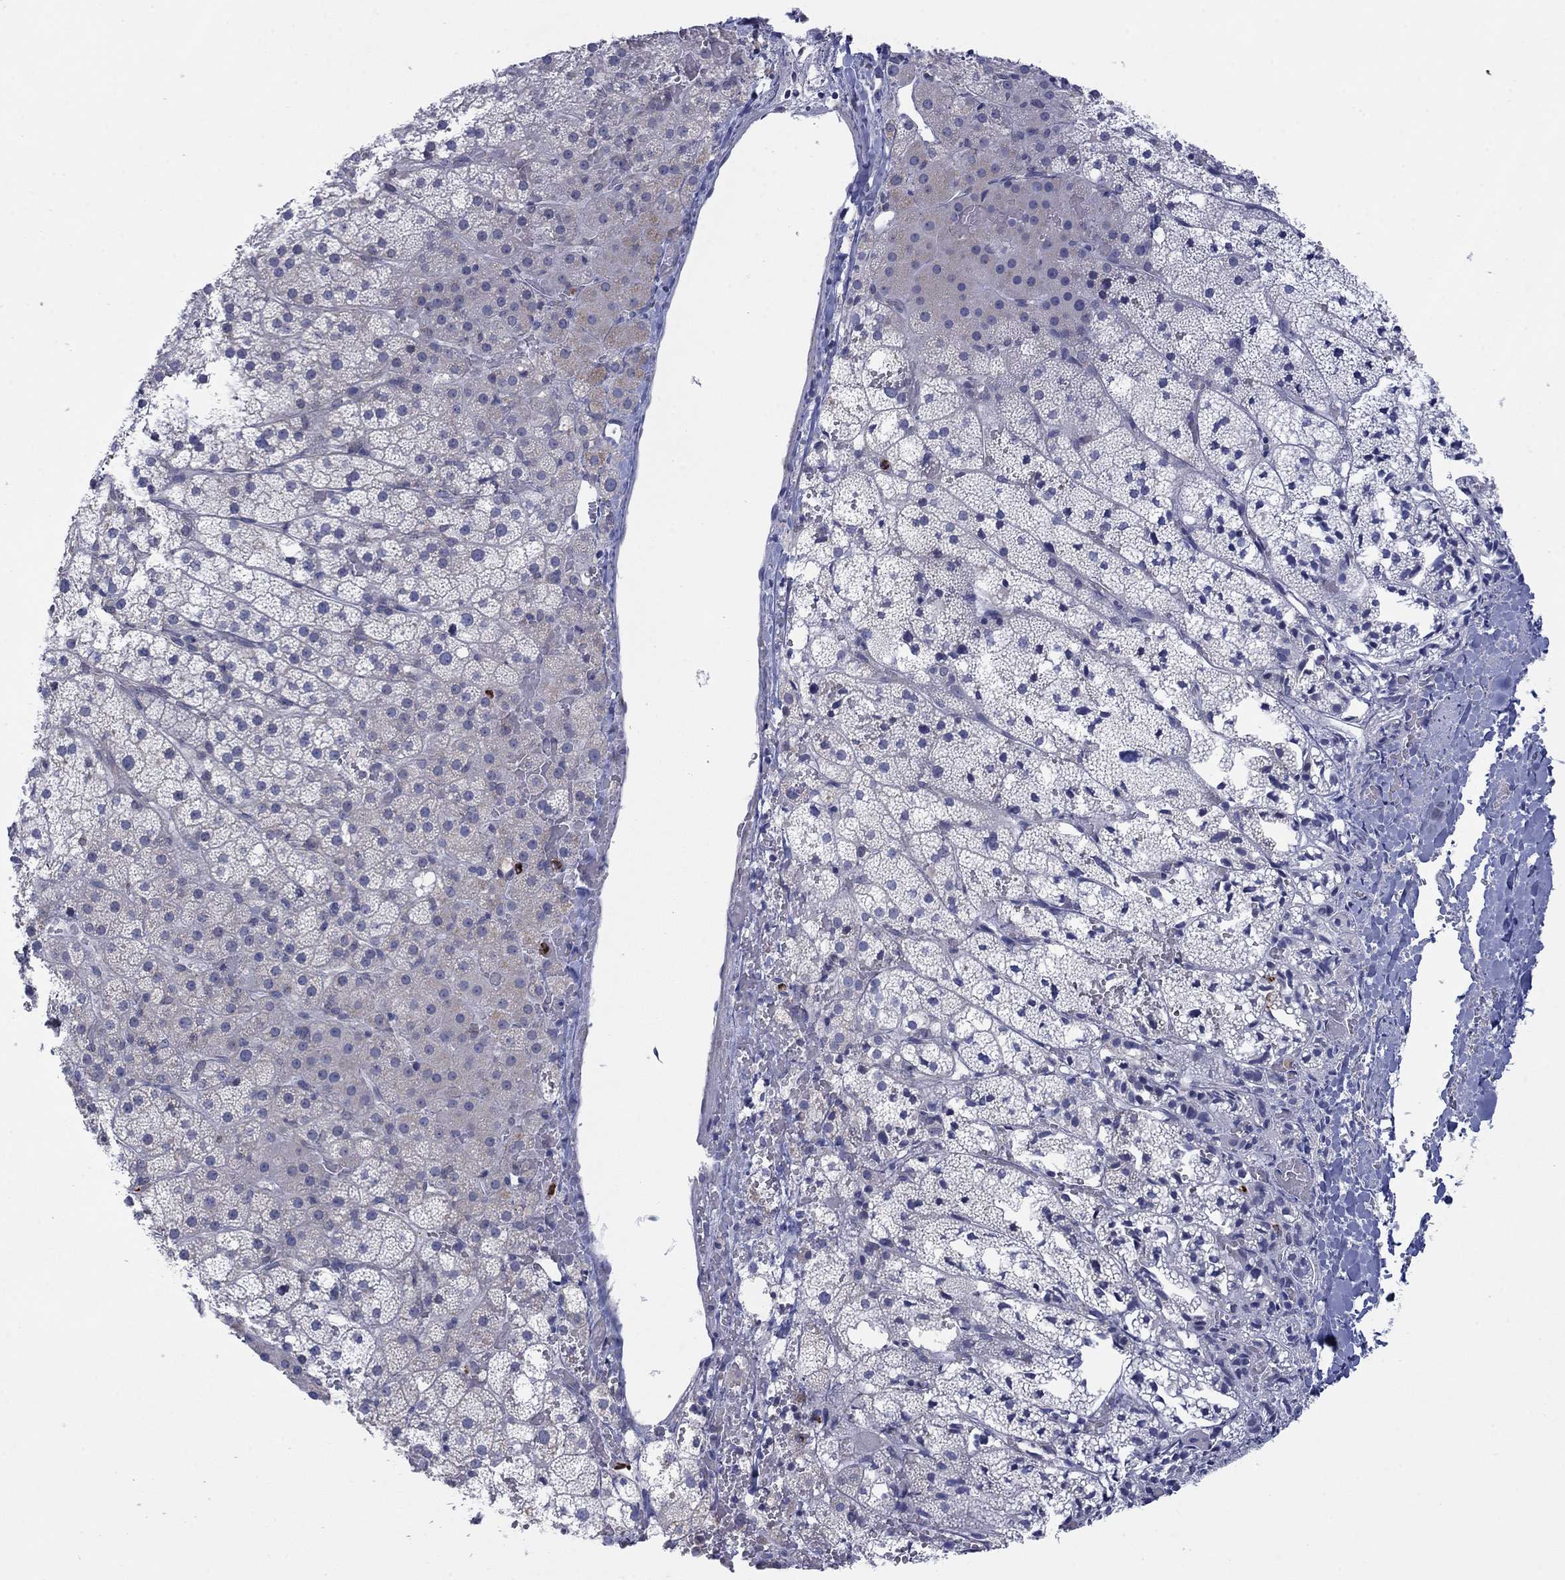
{"staining": {"intensity": "negative", "quantity": "none", "location": "none"}, "tissue": "adrenal gland", "cell_type": "Glandular cells", "image_type": "normal", "snomed": [{"axis": "morphology", "description": "Normal tissue, NOS"}, {"axis": "topography", "description": "Adrenal gland"}], "caption": "Immunohistochemistry of benign human adrenal gland shows no expression in glandular cells.", "gene": "MTRFR", "patient": {"sex": "male", "age": 53}}